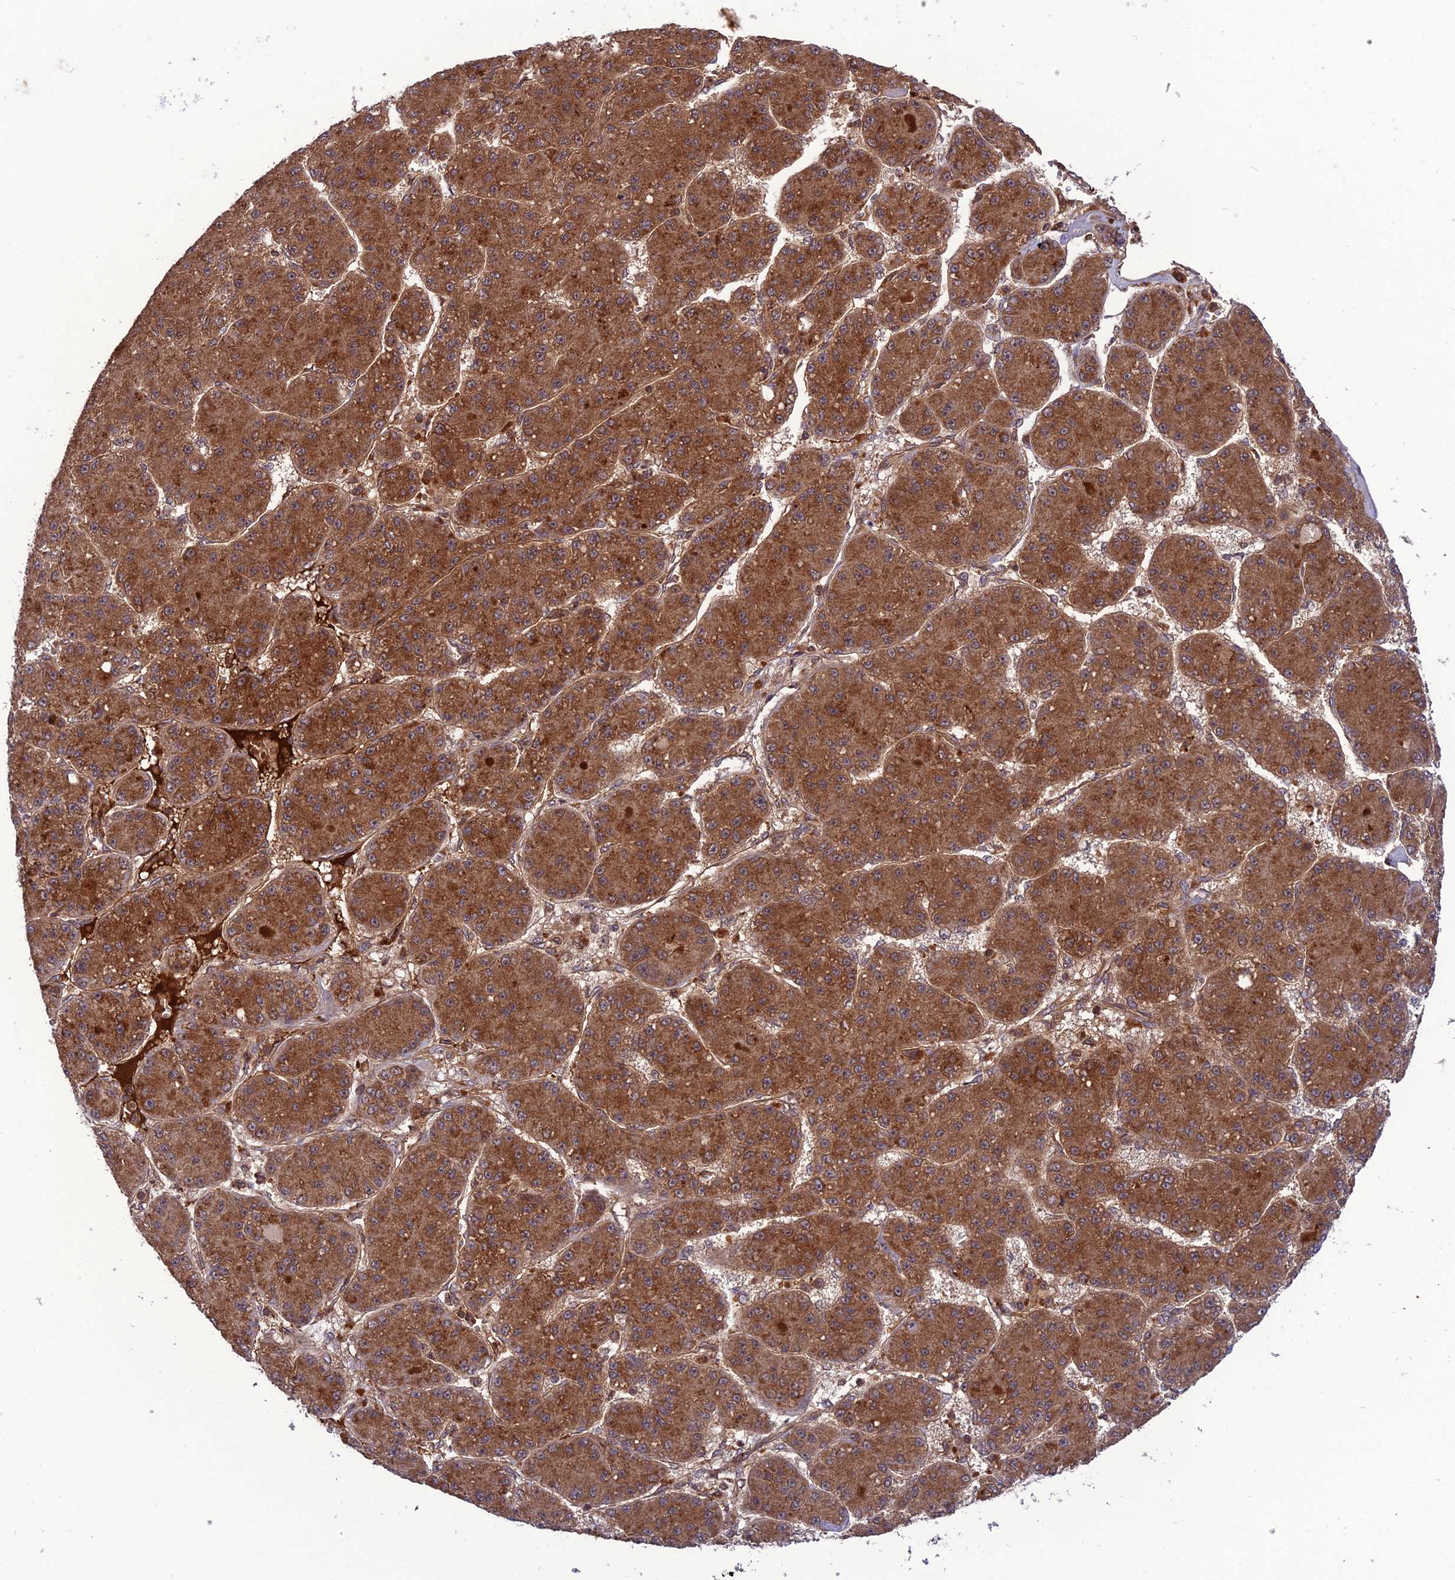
{"staining": {"intensity": "strong", "quantity": ">75%", "location": "cytoplasmic/membranous"}, "tissue": "liver cancer", "cell_type": "Tumor cells", "image_type": "cancer", "snomed": [{"axis": "morphology", "description": "Carcinoma, Hepatocellular, NOS"}, {"axis": "topography", "description": "Liver"}], "caption": "The immunohistochemical stain shows strong cytoplasmic/membranous expression in tumor cells of liver hepatocellular carcinoma tissue.", "gene": "NDUFC1", "patient": {"sex": "male", "age": 67}}